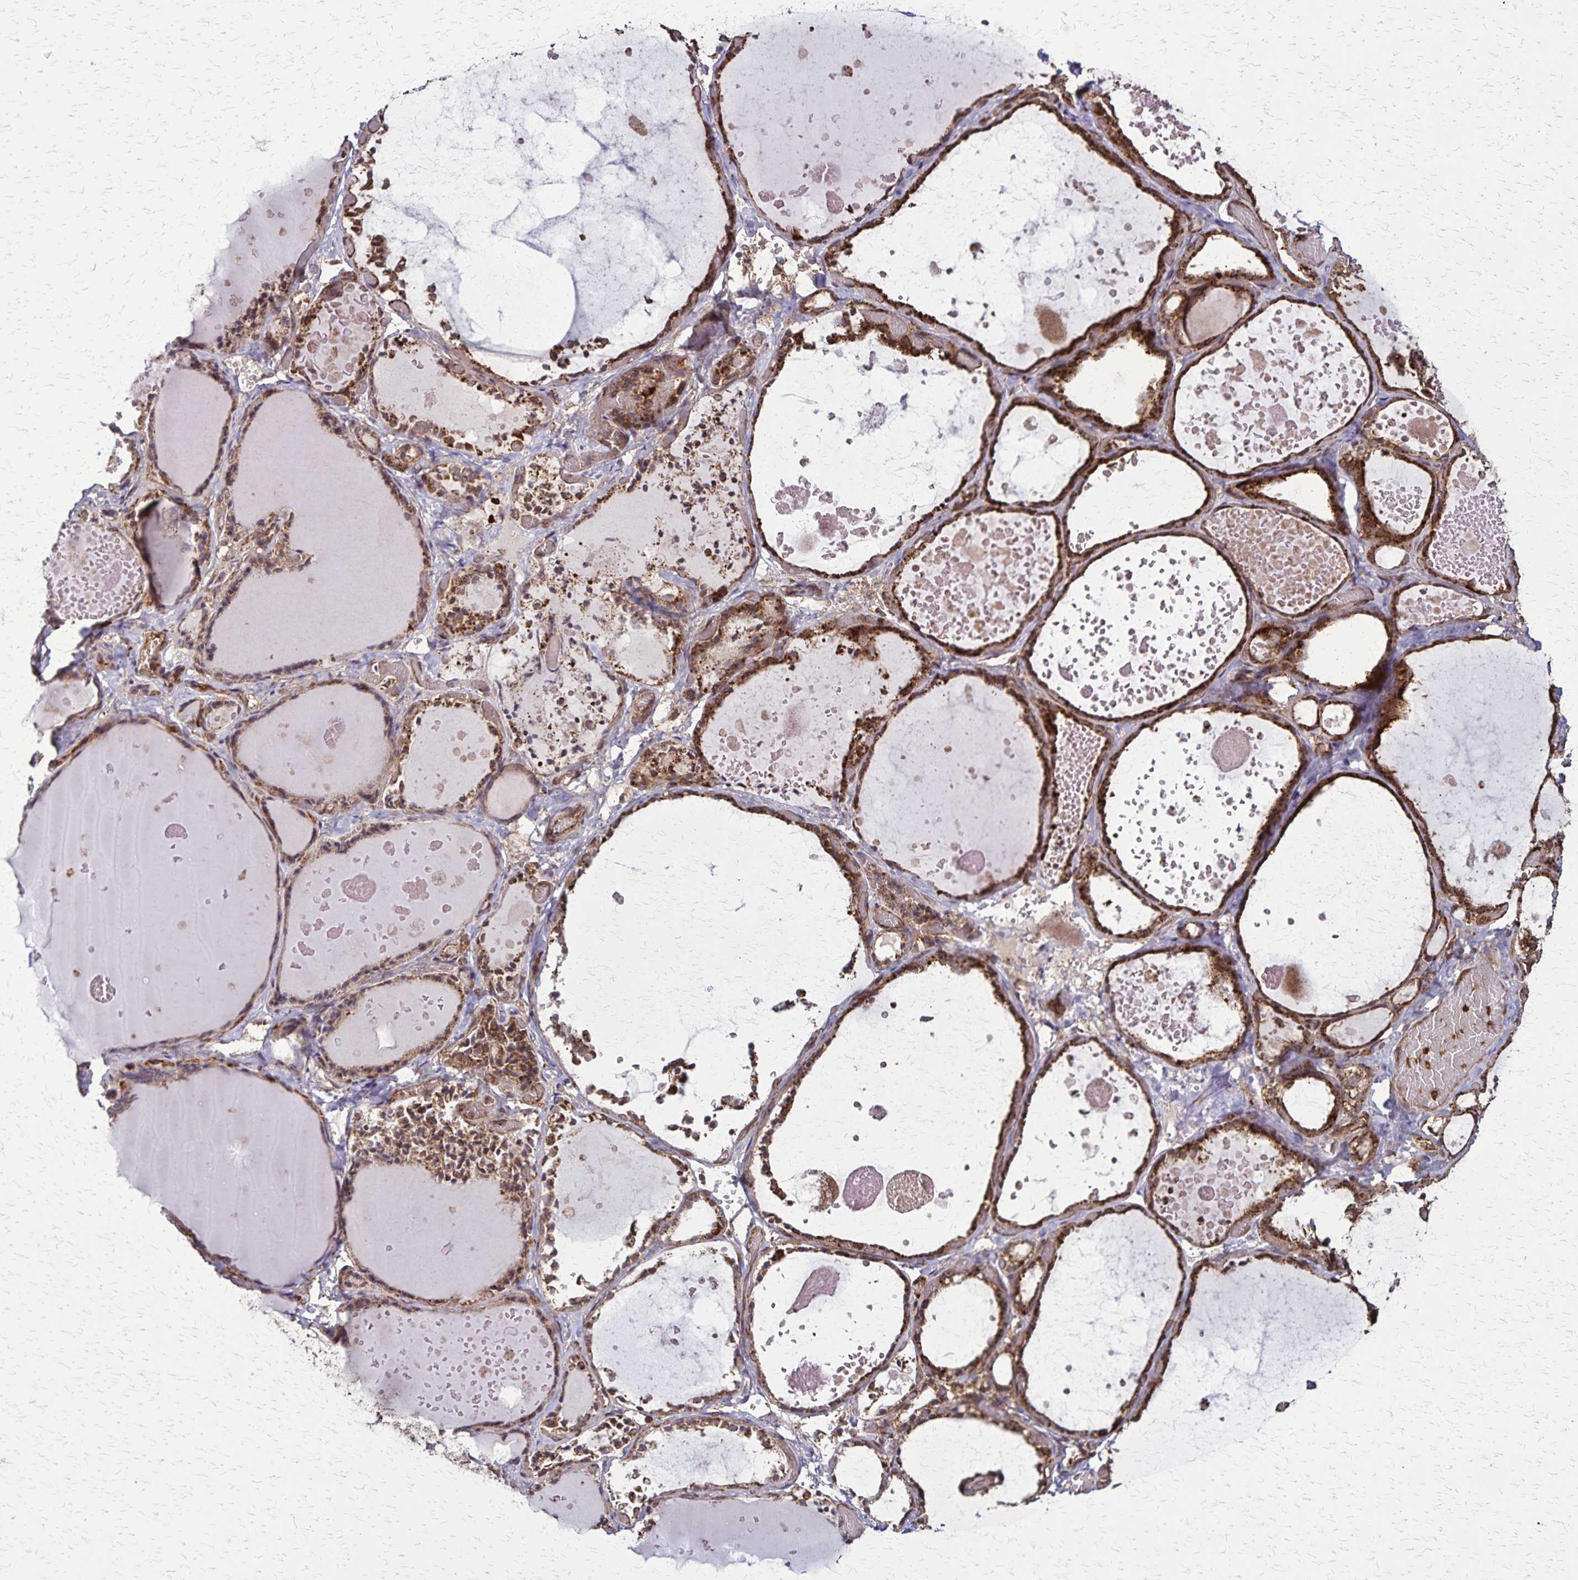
{"staining": {"intensity": "strong", "quantity": ">75%", "location": "cytoplasmic/membranous"}, "tissue": "thyroid gland", "cell_type": "Glandular cells", "image_type": "normal", "snomed": [{"axis": "morphology", "description": "Normal tissue, NOS"}, {"axis": "topography", "description": "Thyroid gland"}], "caption": "The photomicrograph shows immunohistochemical staining of normal thyroid gland. There is strong cytoplasmic/membranous staining is seen in about >75% of glandular cells.", "gene": "NFS1", "patient": {"sex": "female", "age": 56}}